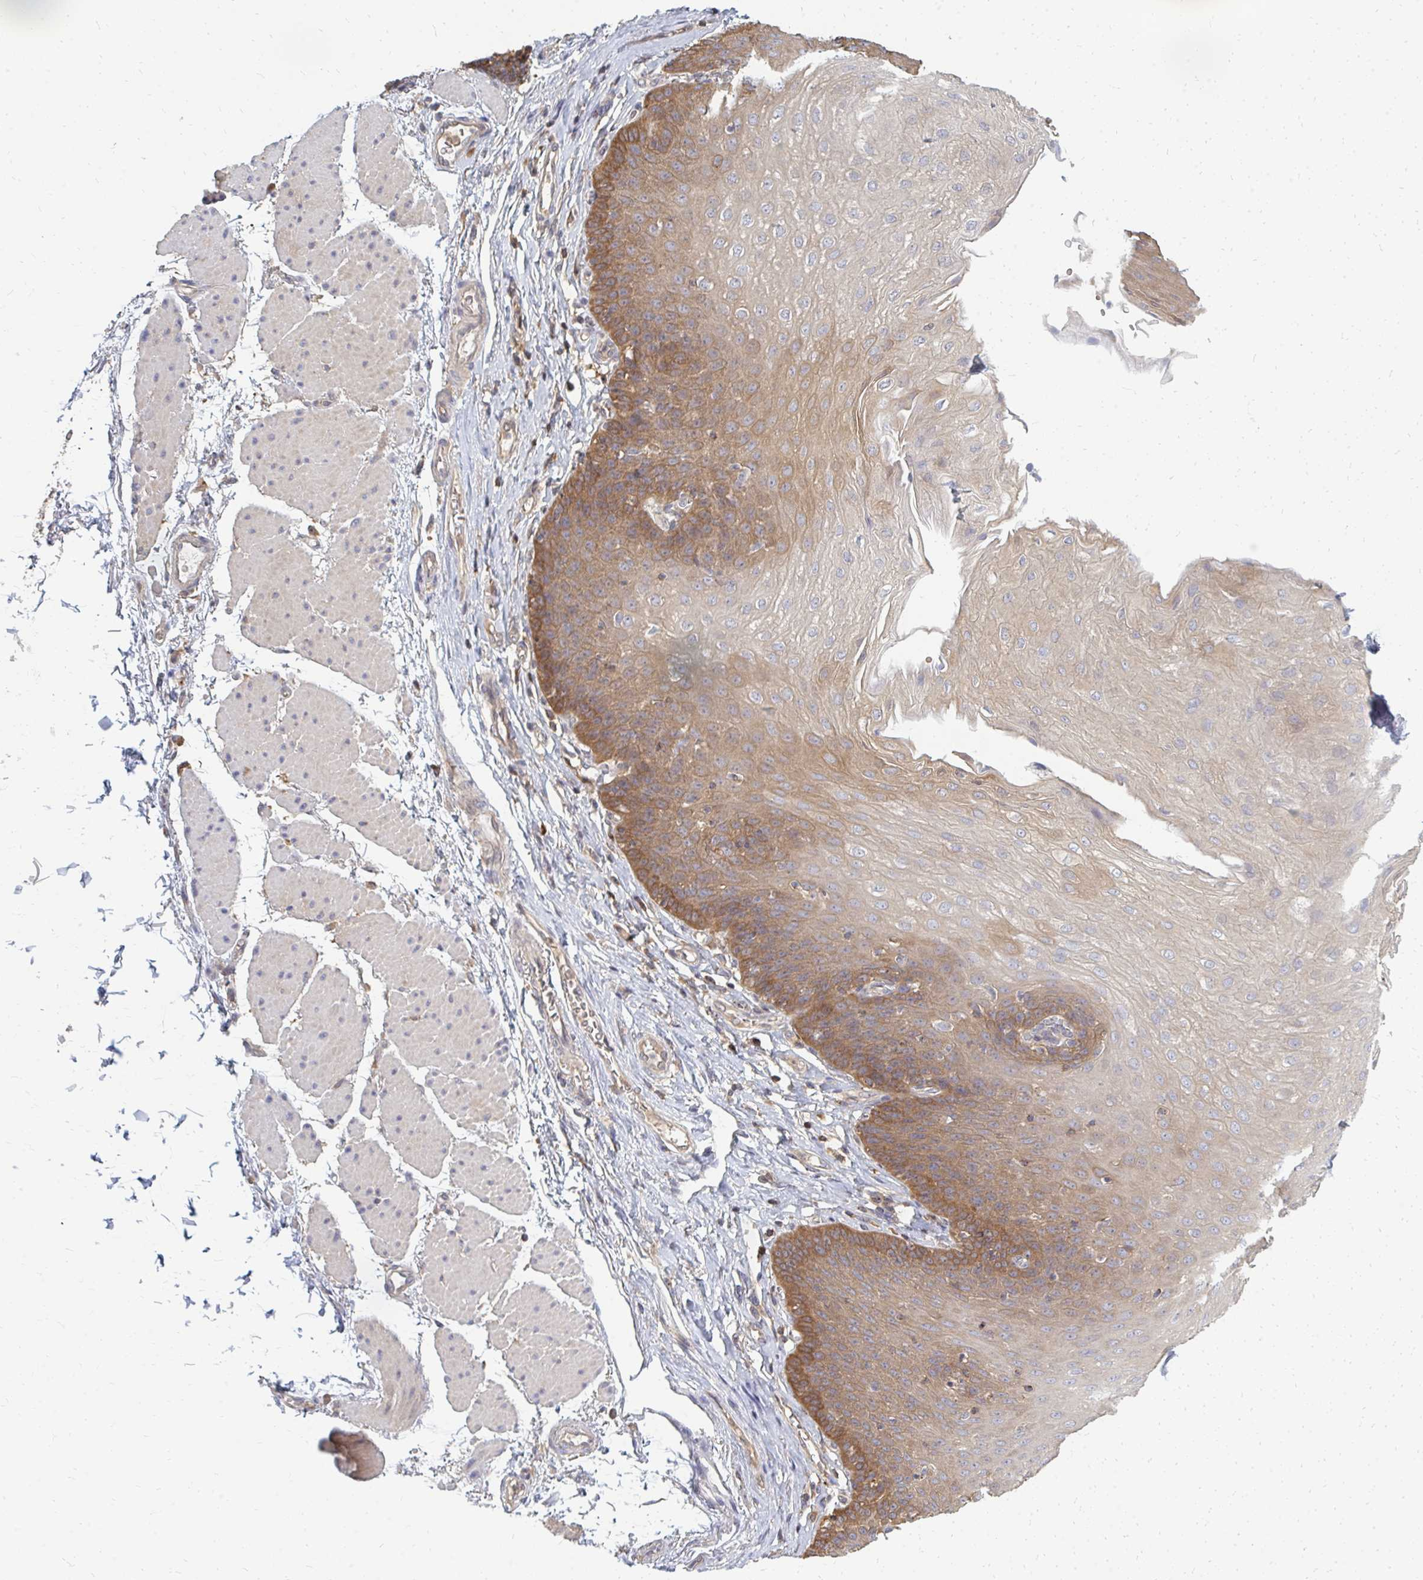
{"staining": {"intensity": "moderate", "quantity": ">75%", "location": "cytoplasmic/membranous"}, "tissue": "esophagus", "cell_type": "Squamous epithelial cells", "image_type": "normal", "snomed": [{"axis": "morphology", "description": "Normal tissue, NOS"}, {"axis": "topography", "description": "Esophagus"}], "caption": "This image demonstrates immunohistochemistry staining of benign esophagus, with medium moderate cytoplasmic/membranous positivity in about >75% of squamous epithelial cells.", "gene": "ZNF285", "patient": {"sex": "female", "age": 81}}